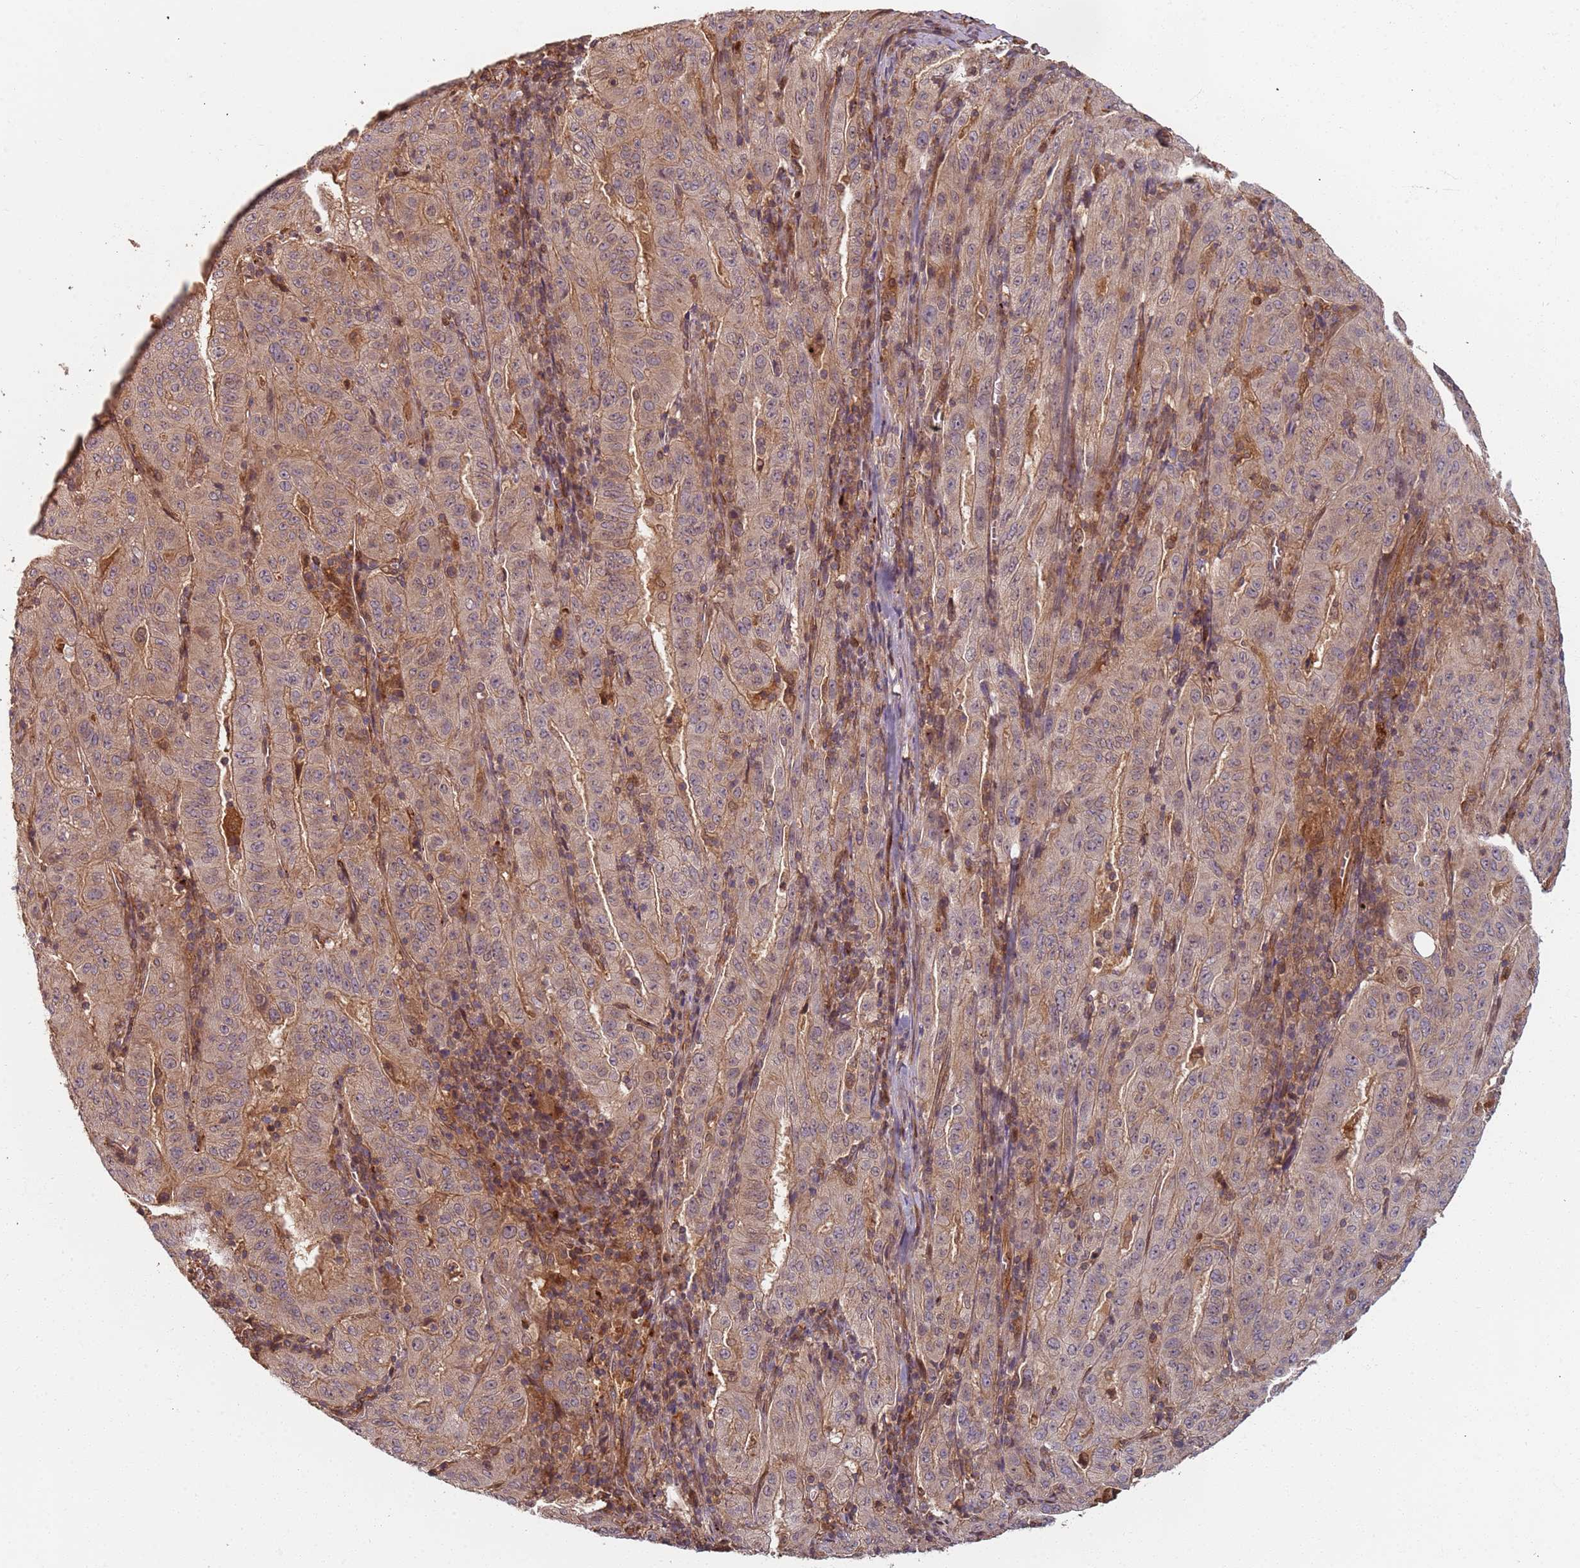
{"staining": {"intensity": "weak", "quantity": ">75%", "location": "cytoplasmic/membranous"}, "tissue": "pancreatic cancer", "cell_type": "Tumor cells", "image_type": "cancer", "snomed": [{"axis": "morphology", "description": "Adenocarcinoma, NOS"}, {"axis": "topography", "description": "Pancreas"}], "caption": "The histopathology image shows a brown stain indicating the presence of a protein in the cytoplasmic/membranous of tumor cells in adenocarcinoma (pancreatic).", "gene": "SDCCAG8", "patient": {"sex": "male", "age": 63}}